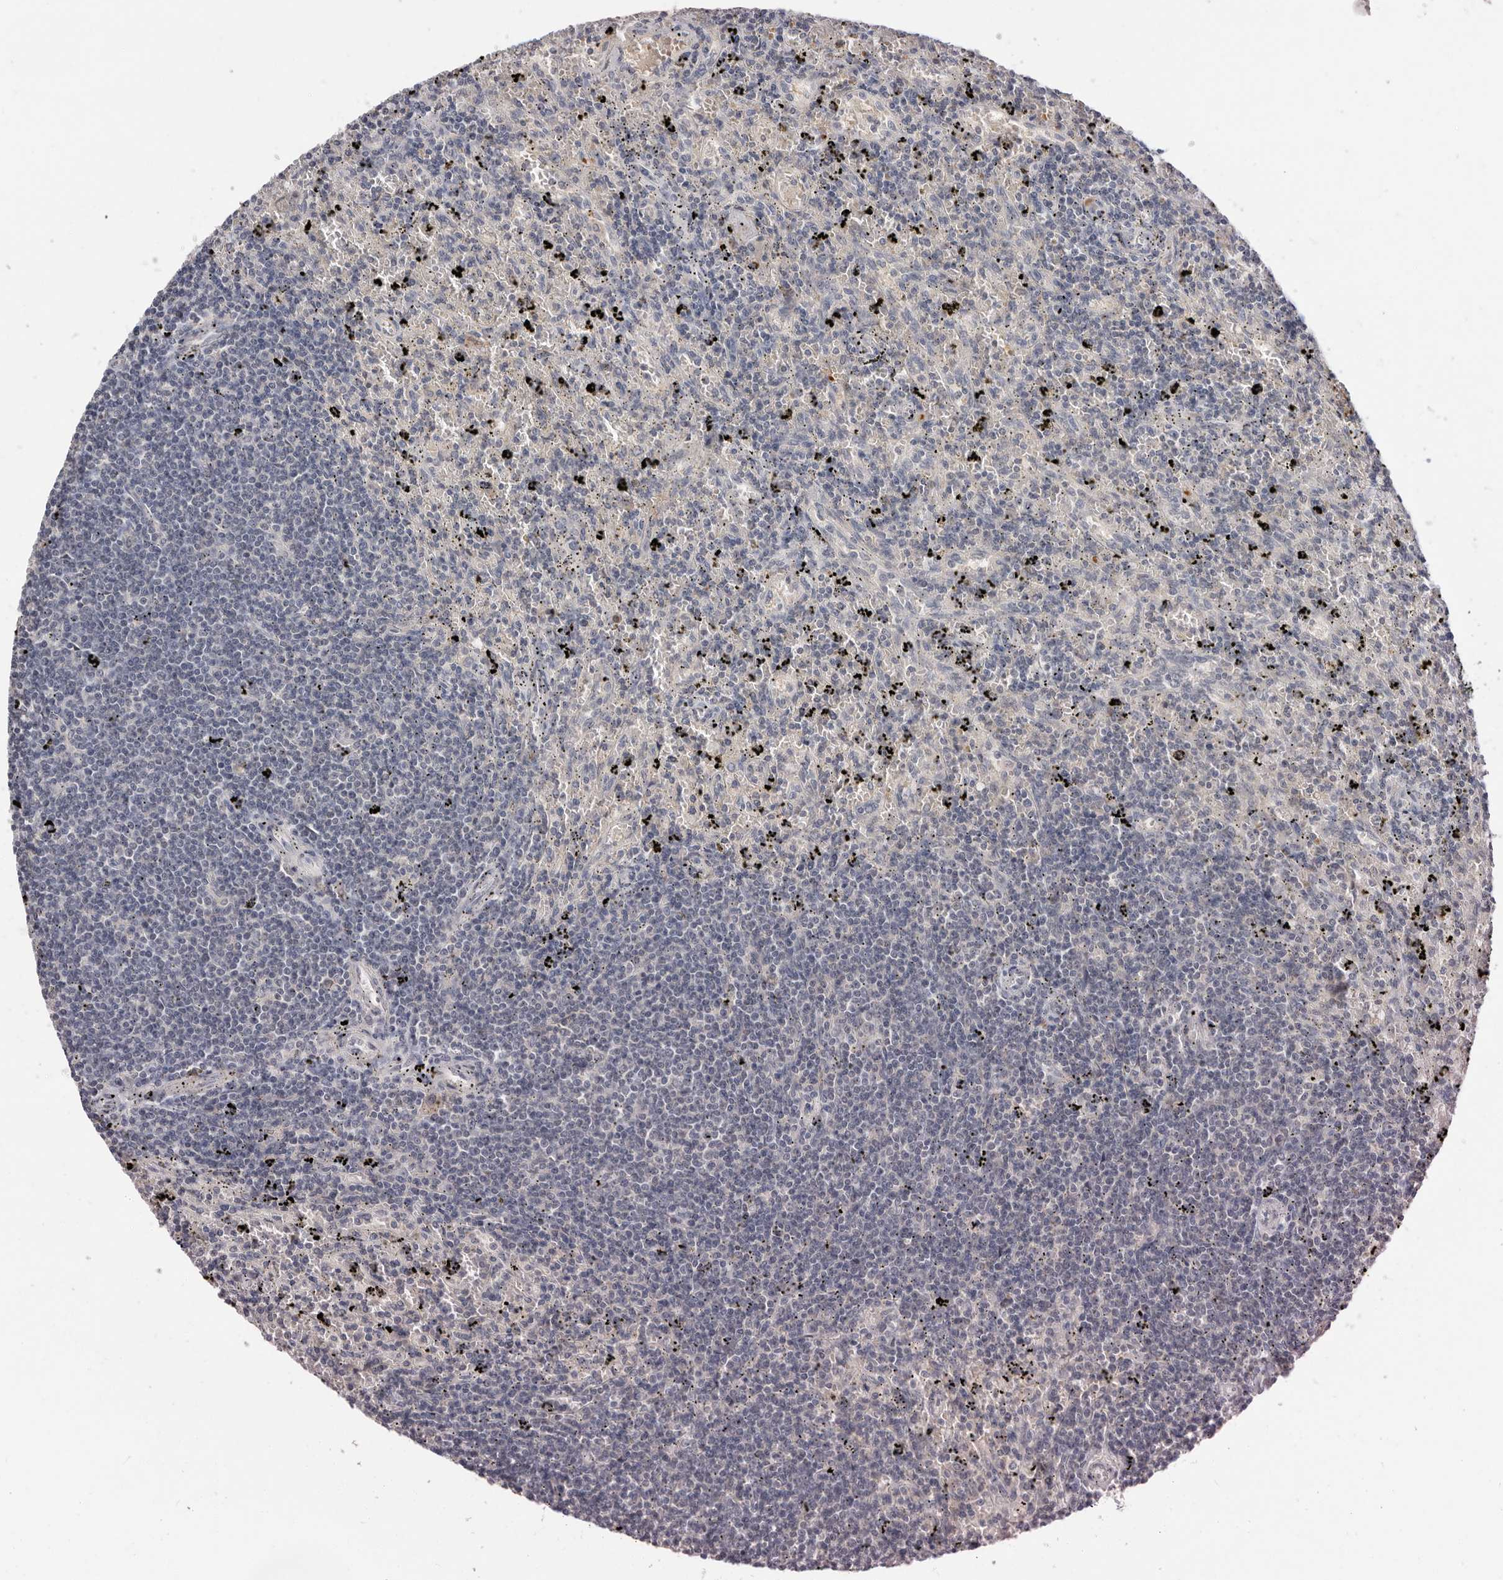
{"staining": {"intensity": "negative", "quantity": "none", "location": "none"}, "tissue": "lymphoma", "cell_type": "Tumor cells", "image_type": "cancer", "snomed": [{"axis": "morphology", "description": "Malignant lymphoma, non-Hodgkin's type, Low grade"}, {"axis": "topography", "description": "Spleen"}], "caption": "An immunohistochemistry (IHC) histopathology image of lymphoma is shown. There is no staining in tumor cells of lymphoma.", "gene": "DOP1A", "patient": {"sex": "male", "age": 76}}